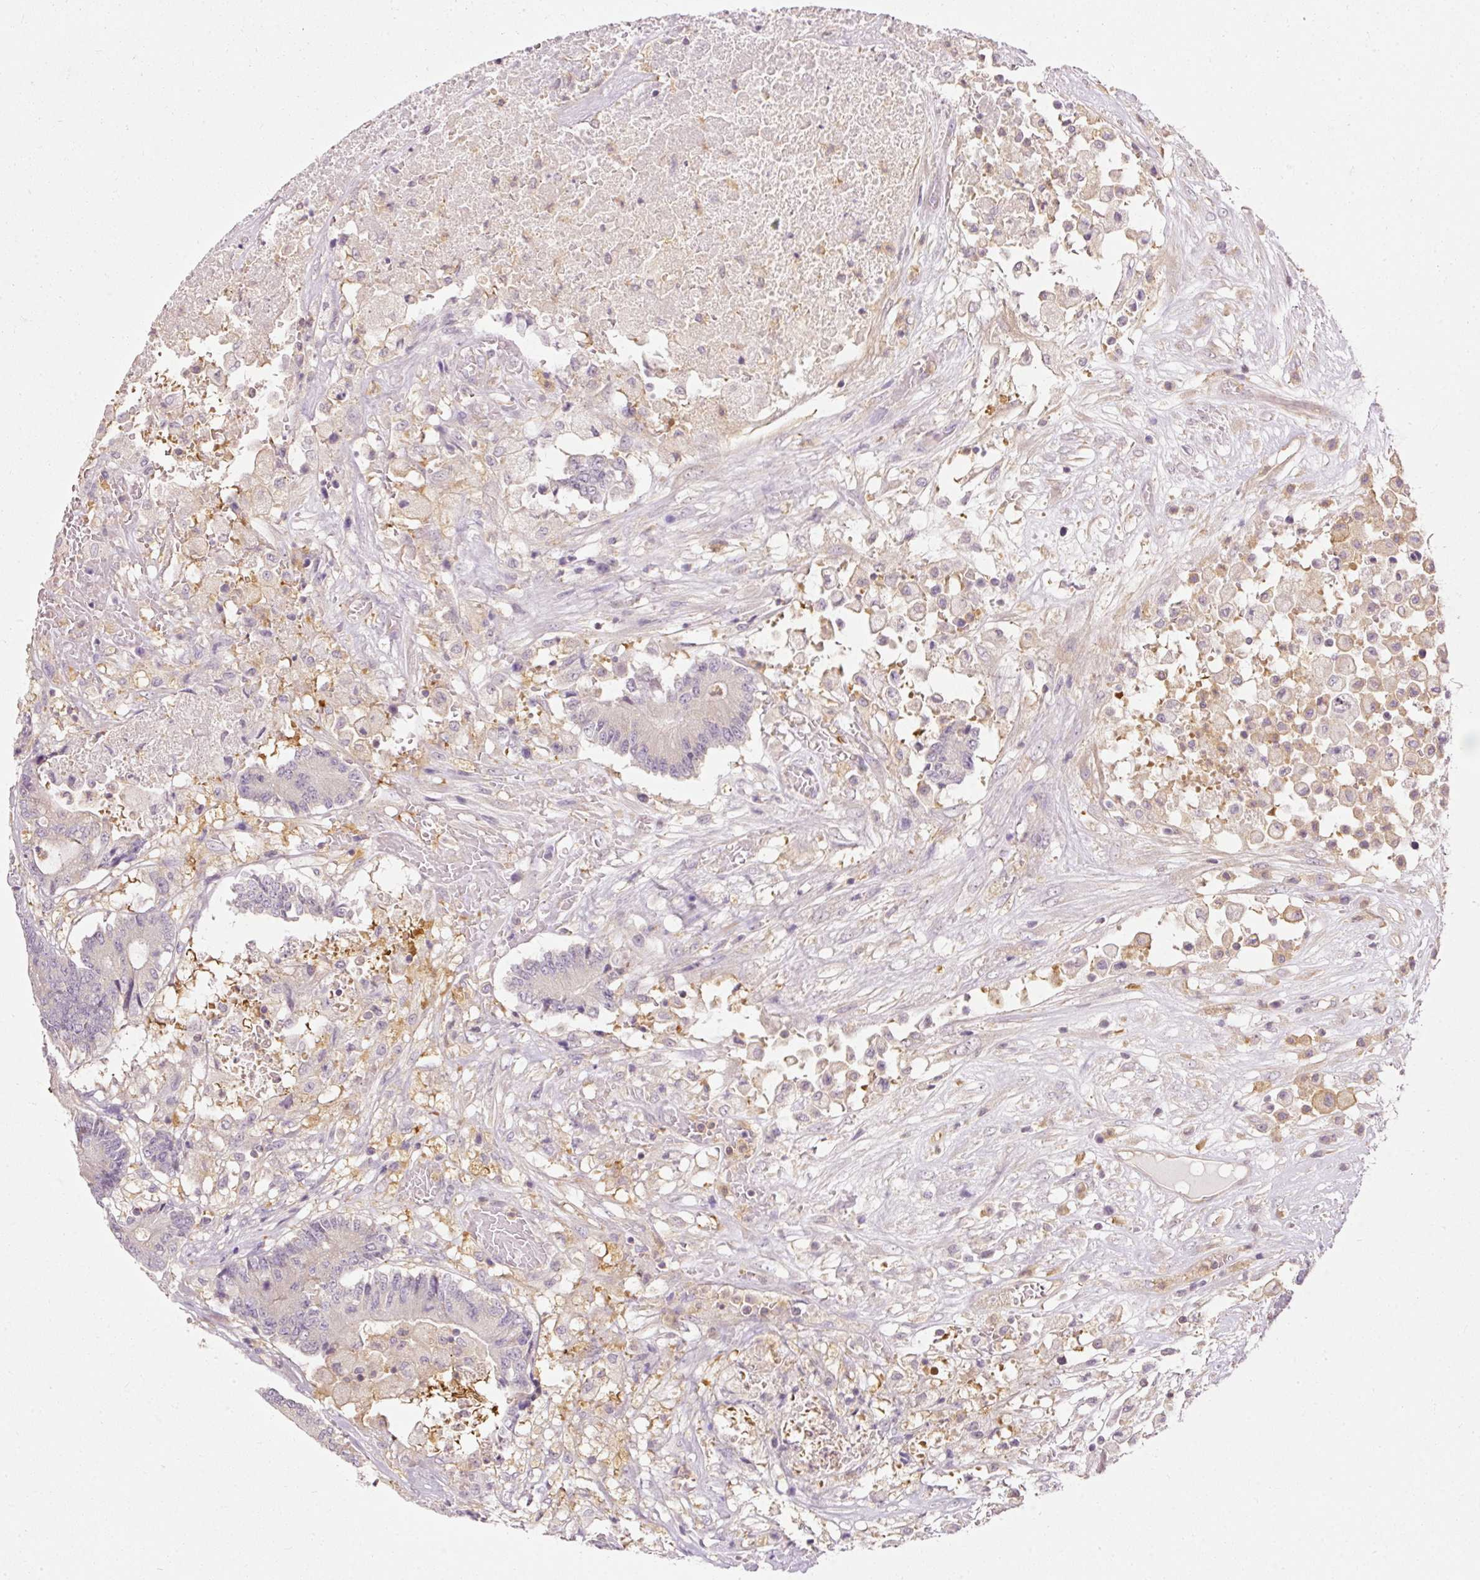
{"staining": {"intensity": "negative", "quantity": "none", "location": "none"}, "tissue": "colorectal cancer", "cell_type": "Tumor cells", "image_type": "cancer", "snomed": [{"axis": "morphology", "description": "Adenocarcinoma, NOS"}, {"axis": "topography", "description": "Colon"}], "caption": "Protein analysis of colorectal cancer demonstrates no significant positivity in tumor cells.", "gene": "ARMH3", "patient": {"sex": "female", "age": 84}}